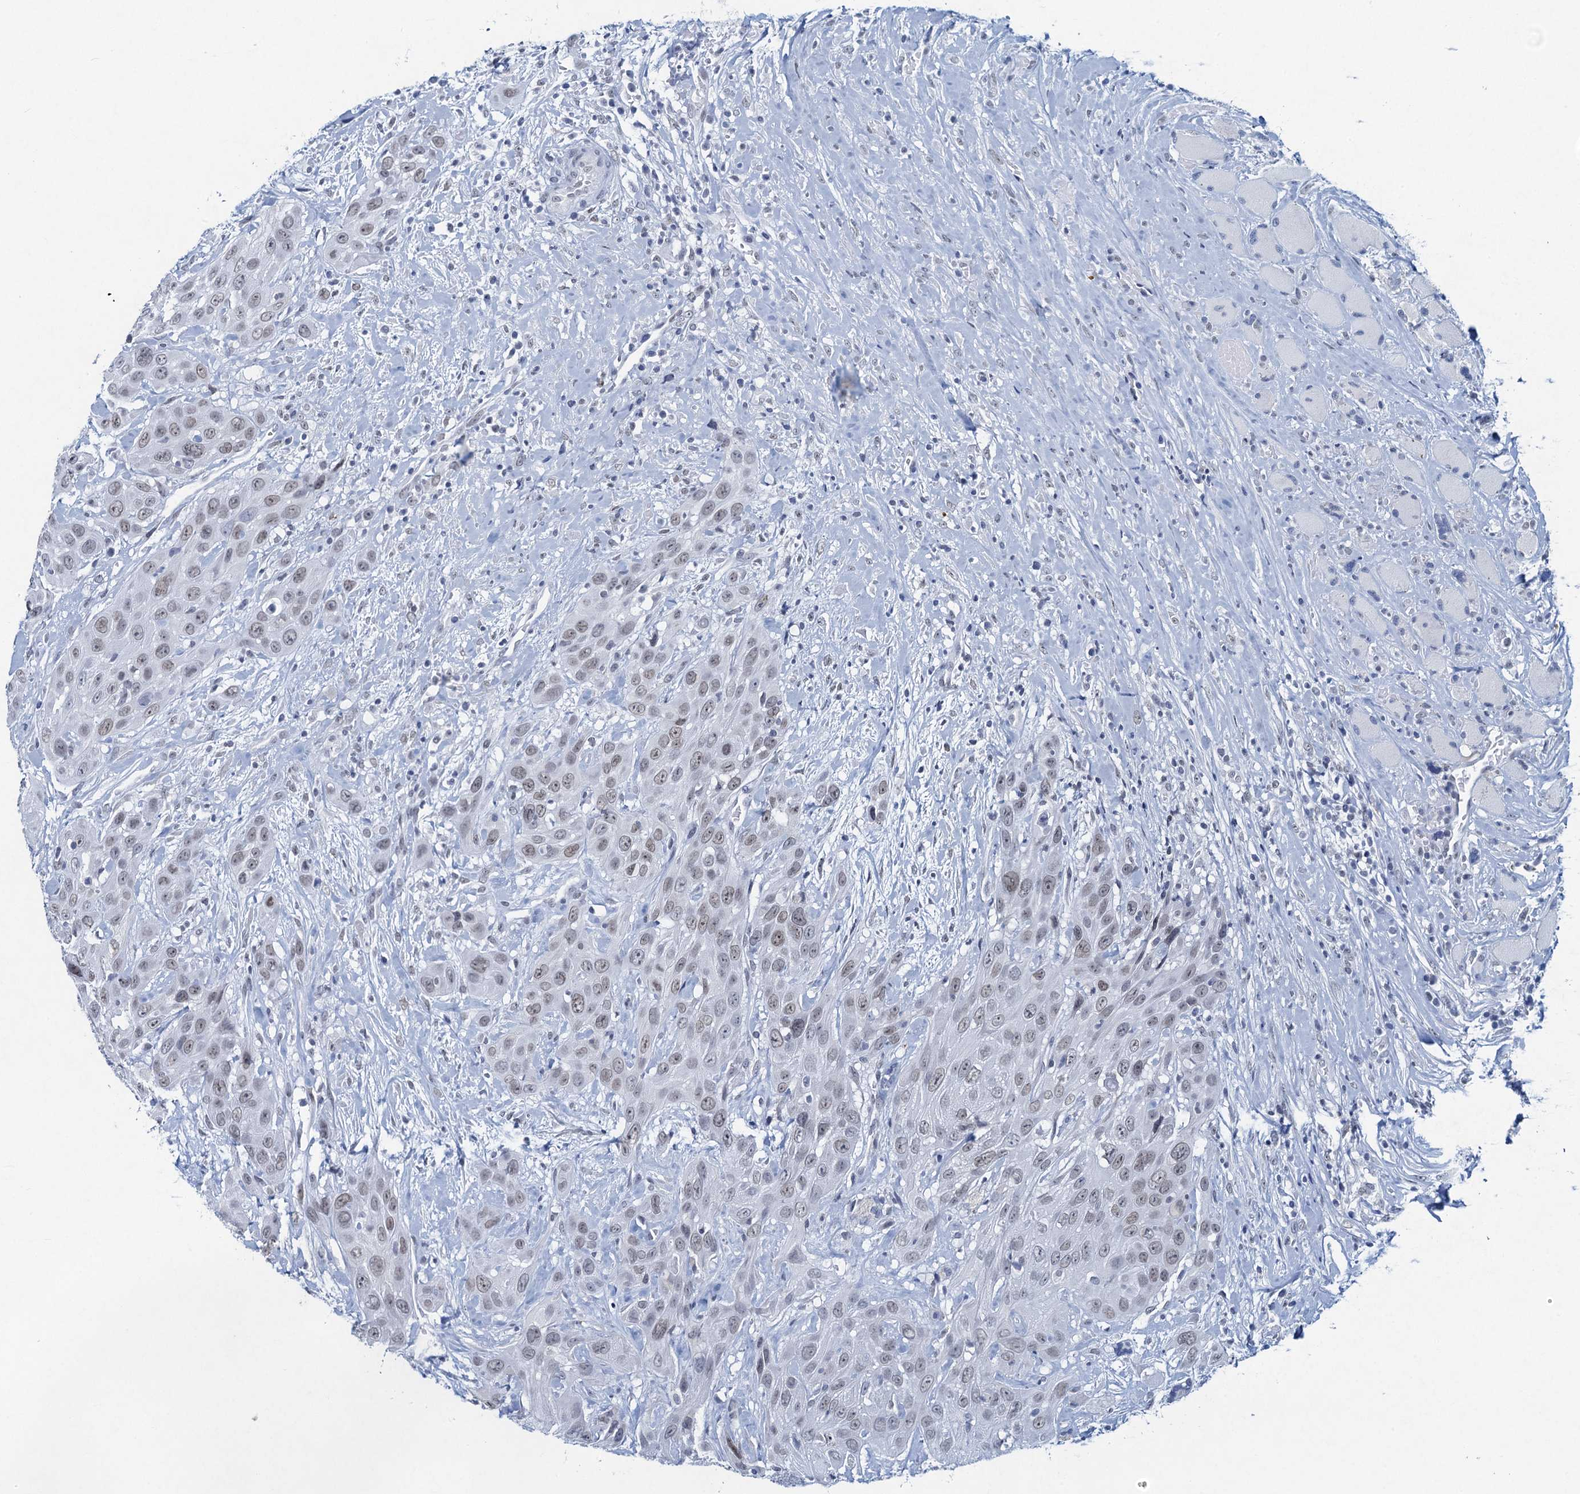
{"staining": {"intensity": "weak", "quantity": ">75%", "location": "nuclear"}, "tissue": "head and neck cancer", "cell_type": "Tumor cells", "image_type": "cancer", "snomed": [{"axis": "morphology", "description": "Squamous cell carcinoma, NOS"}, {"axis": "topography", "description": "Head-Neck"}], "caption": "An image of squamous cell carcinoma (head and neck) stained for a protein demonstrates weak nuclear brown staining in tumor cells.", "gene": "HAPSTR1", "patient": {"sex": "male", "age": 81}}